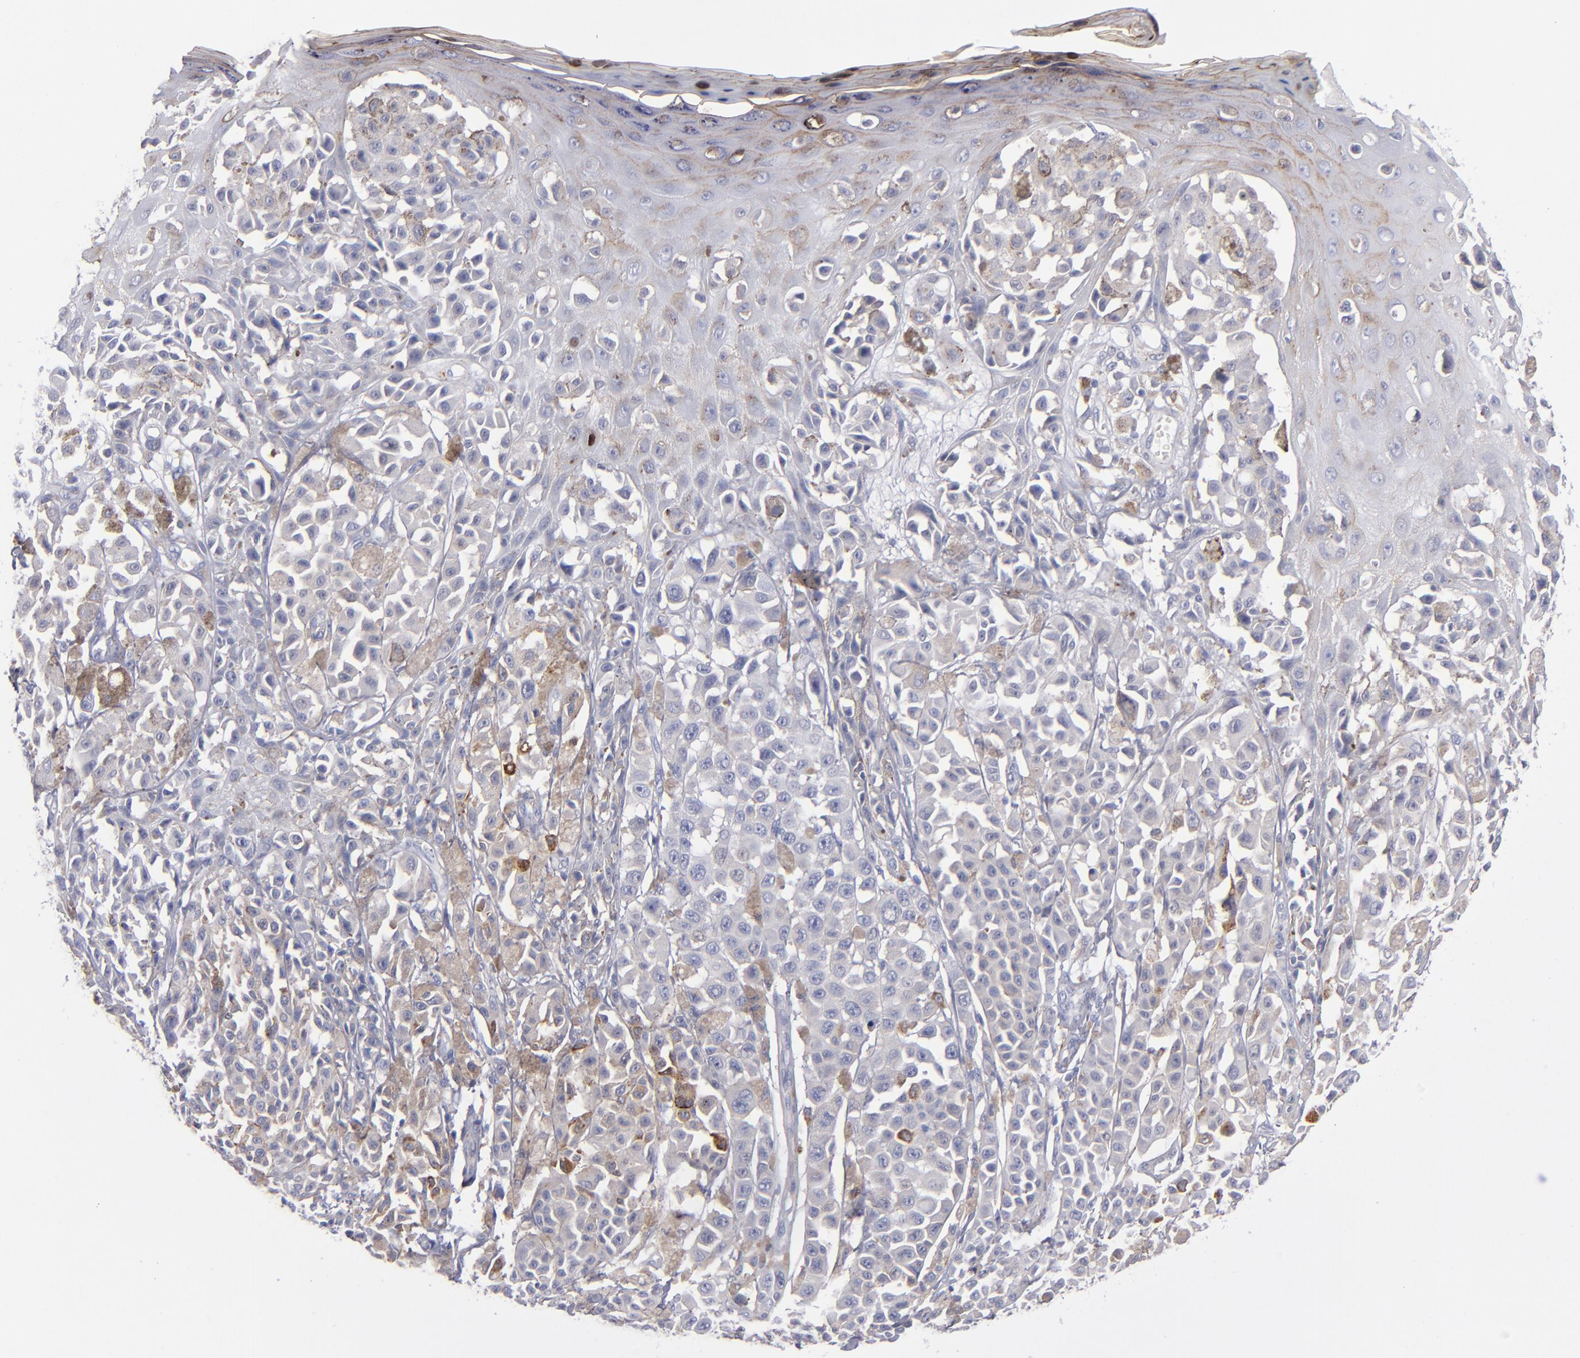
{"staining": {"intensity": "weak", "quantity": "25%-75%", "location": "cytoplasmic/membranous"}, "tissue": "melanoma", "cell_type": "Tumor cells", "image_type": "cancer", "snomed": [{"axis": "morphology", "description": "Malignant melanoma, NOS"}, {"axis": "topography", "description": "Skin"}], "caption": "Protein expression by immunohistochemistry (IHC) exhibits weak cytoplasmic/membranous staining in about 25%-75% of tumor cells in melanoma.", "gene": "MFGE8", "patient": {"sex": "female", "age": 38}}